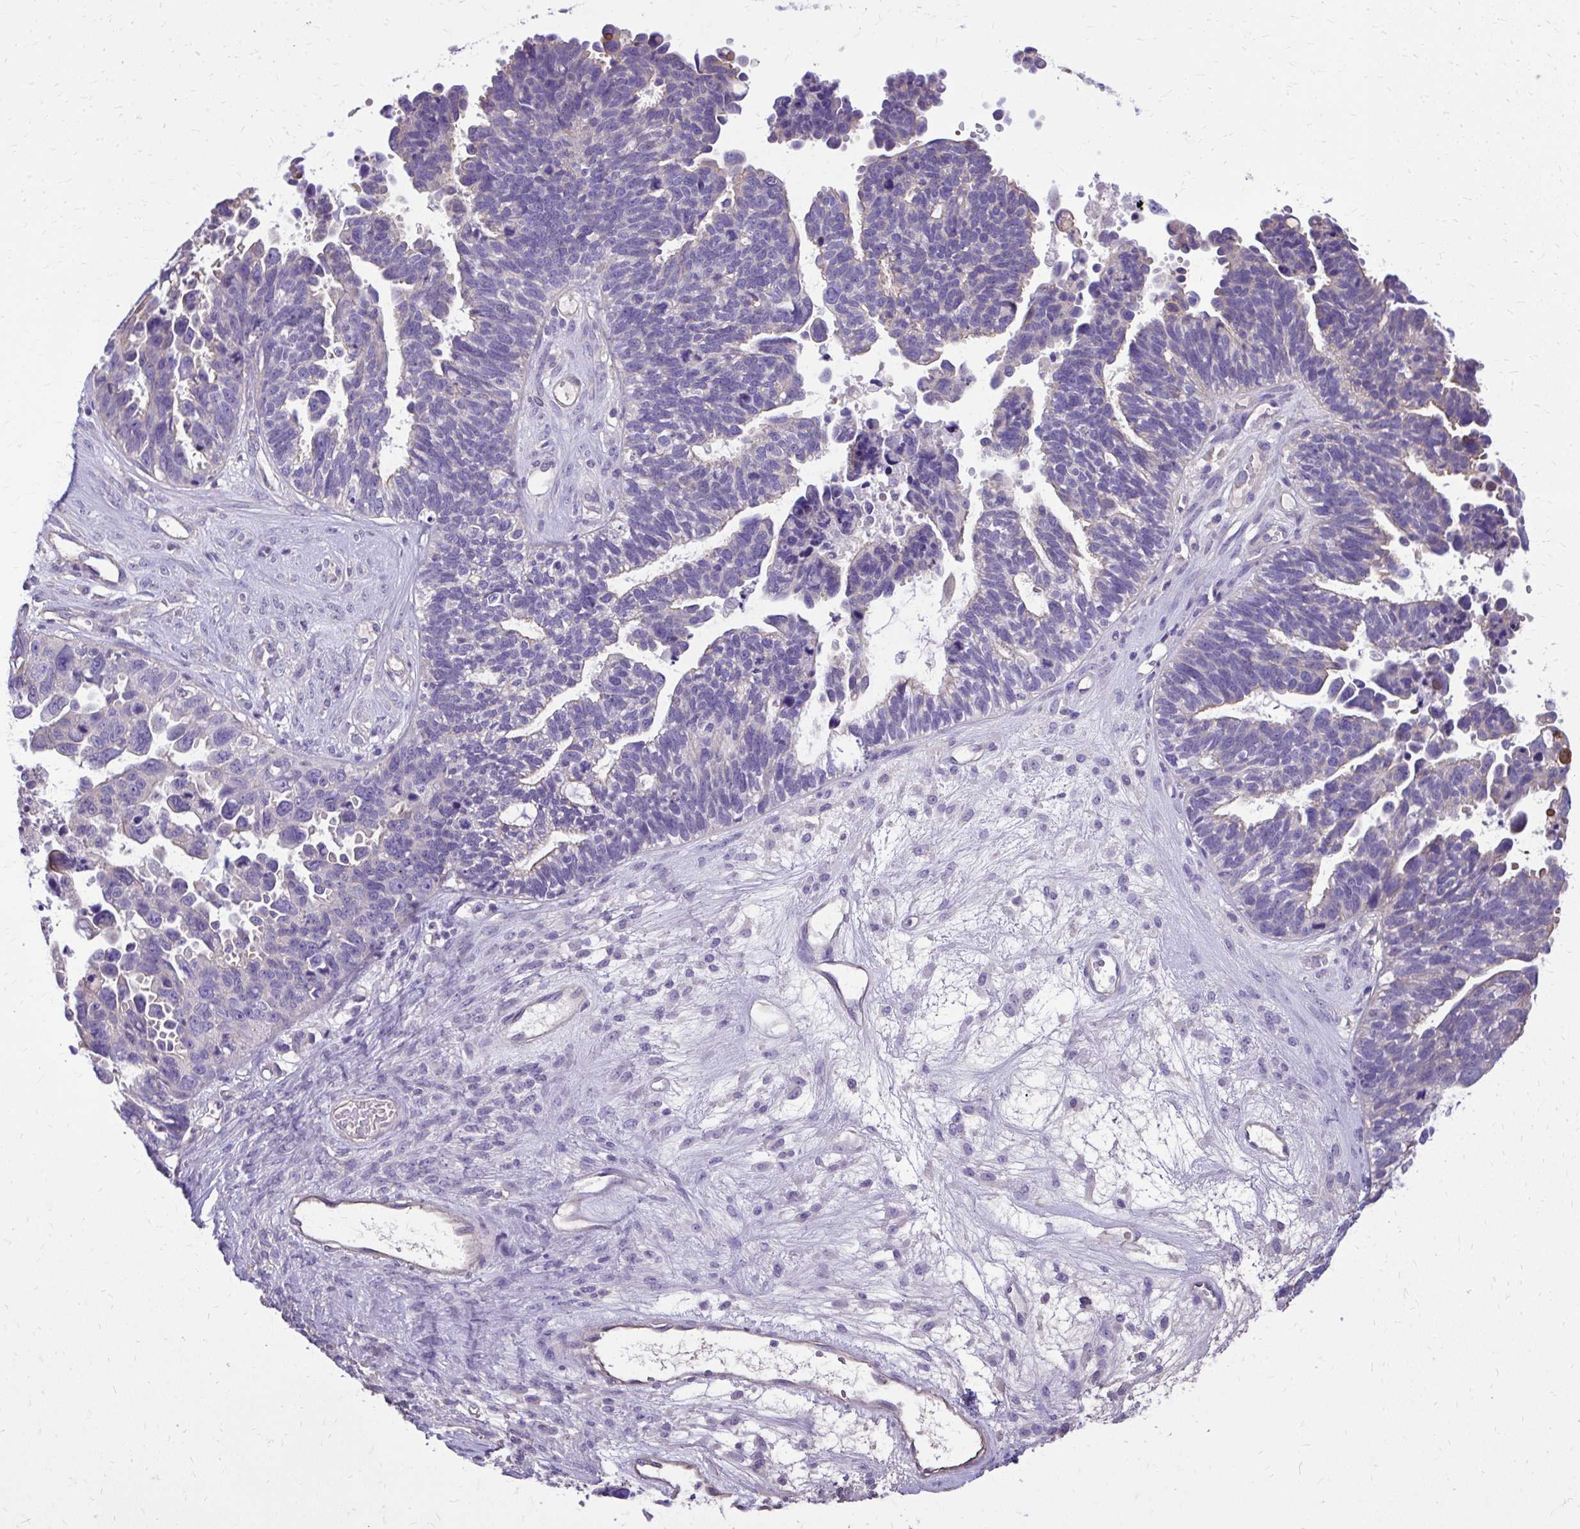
{"staining": {"intensity": "negative", "quantity": "none", "location": "none"}, "tissue": "ovarian cancer", "cell_type": "Tumor cells", "image_type": "cancer", "snomed": [{"axis": "morphology", "description": "Cystadenocarcinoma, serous, NOS"}, {"axis": "topography", "description": "Ovary"}], "caption": "DAB (3,3'-diaminobenzidine) immunohistochemical staining of ovarian serous cystadenocarcinoma shows no significant expression in tumor cells. The staining is performed using DAB brown chromogen with nuclei counter-stained in using hematoxylin.", "gene": "RUNDC3B", "patient": {"sex": "female", "age": 60}}